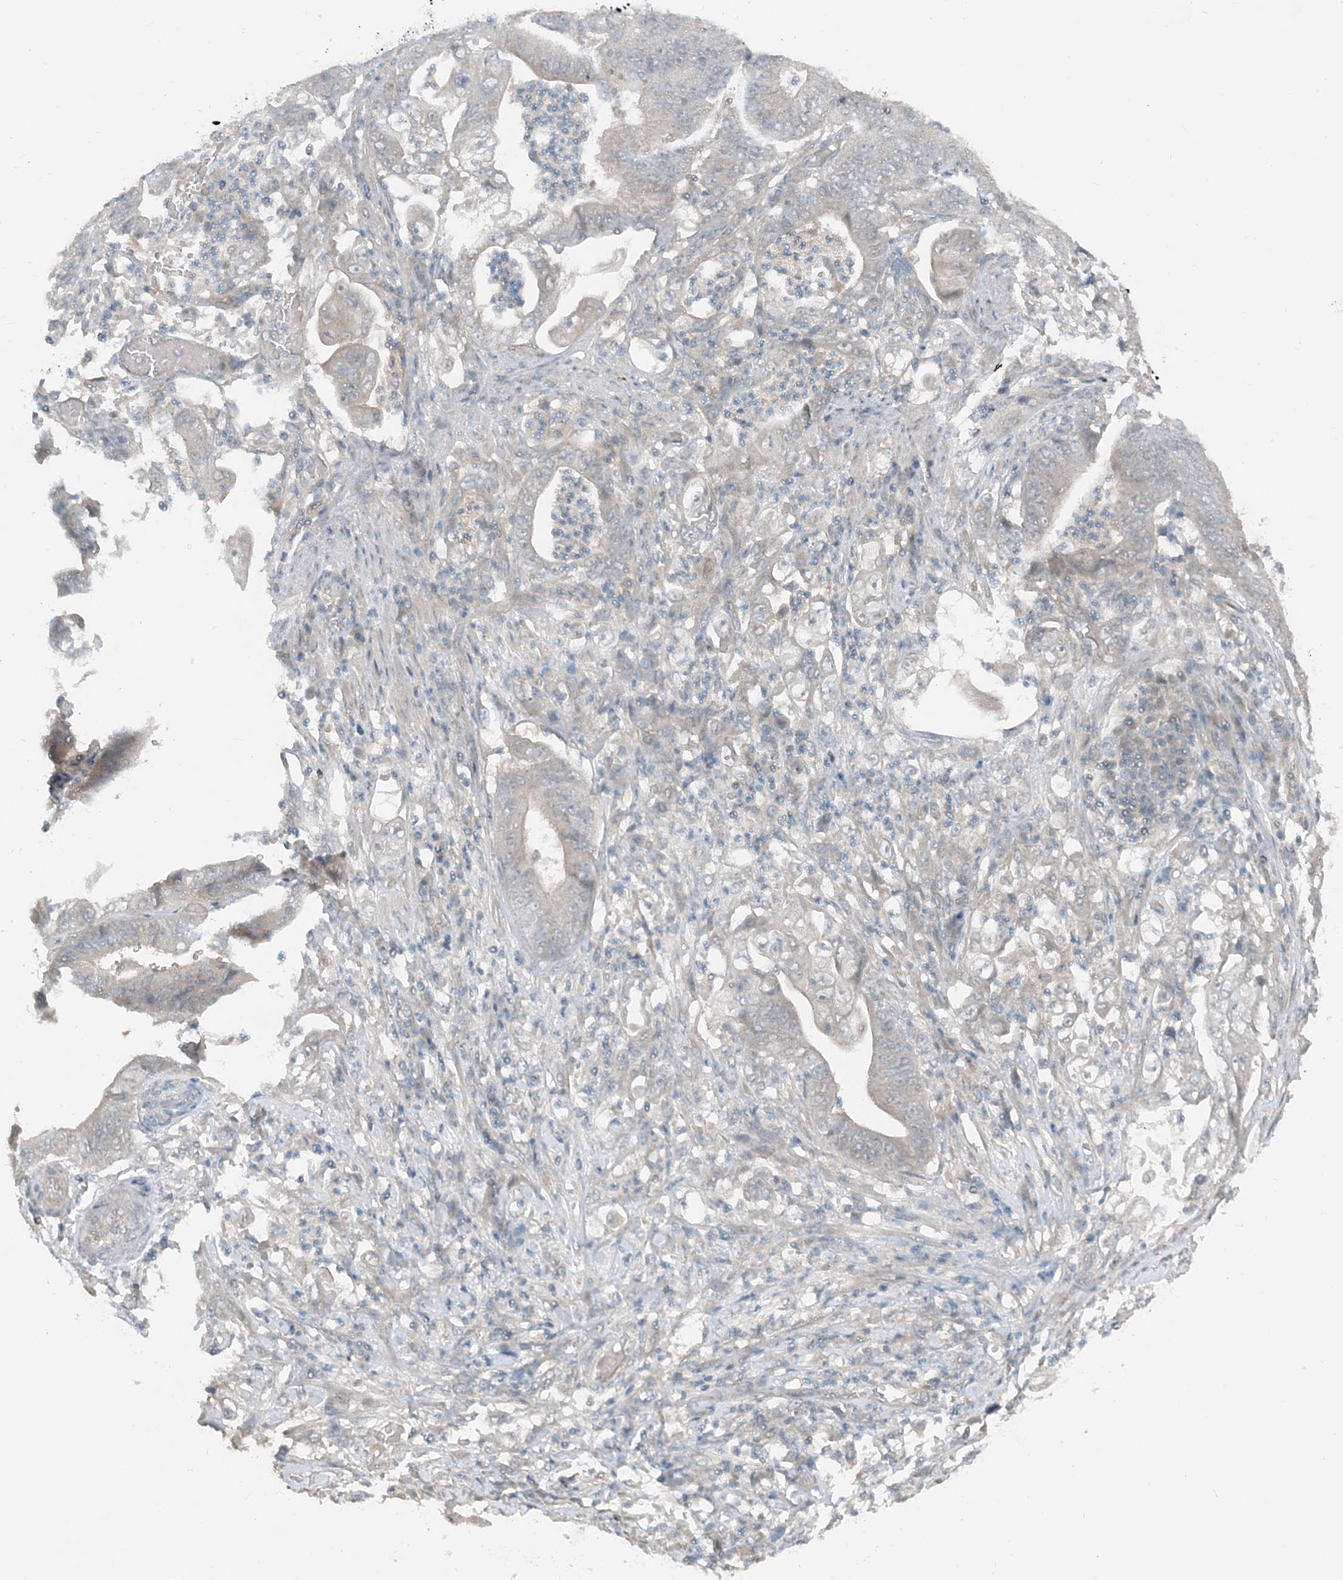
{"staining": {"intensity": "negative", "quantity": "none", "location": "none"}, "tissue": "stomach cancer", "cell_type": "Tumor cells", "image_type": "cancer", "snomed": [{"axis": "morphology", "description": "Adenocarcinoma, NOS"}, {"axis": "topography", "description": "Stomach"}], "caption": "This is a photomicrograph of immunohistochemistry (IHC) staining of stomach cancer (adenocarcinoma), which shows no staining in tumor cells.", "gene": "MITD1", "patient": {"sex": "female", "age": 73}}